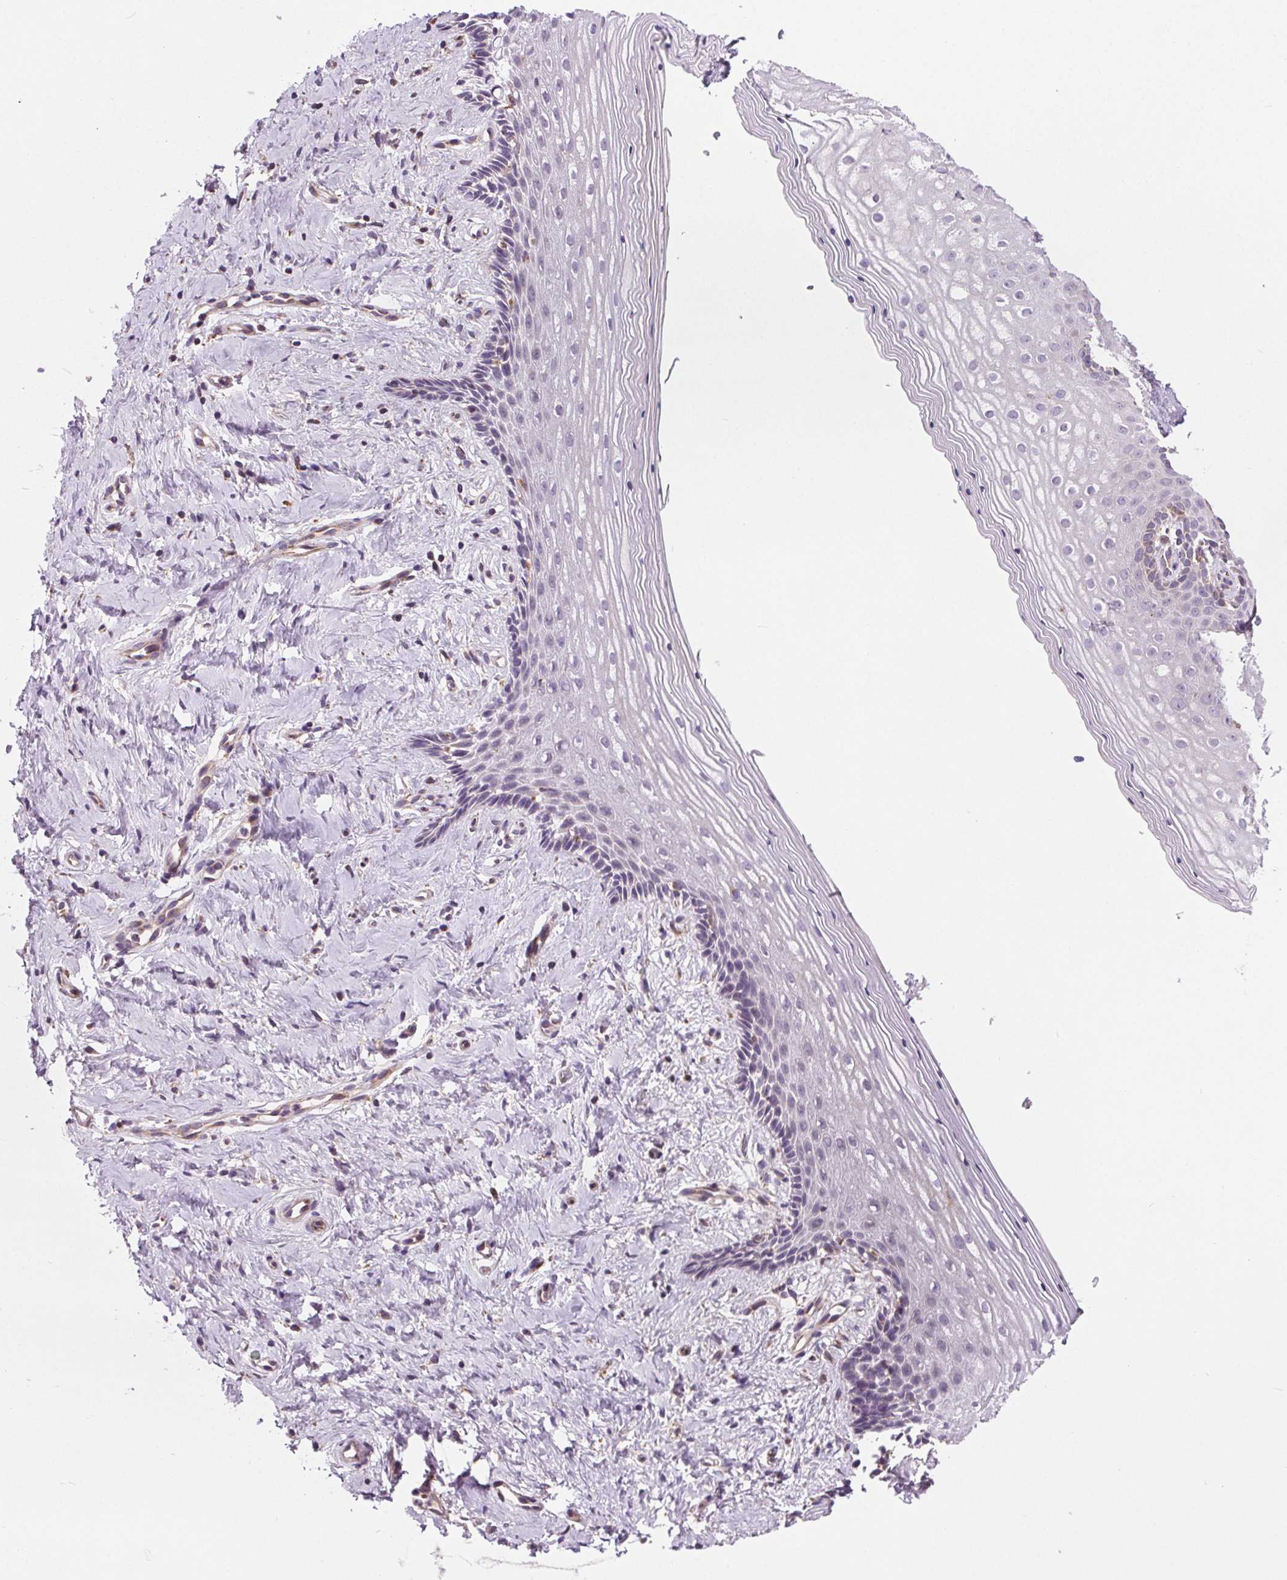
{"staining": {"intensity": "negative", "quantity": "none", "location": "none"}, "tissue": "vagina", "cell_type": "Squamous epithelial cells", "image_type": "normal", "snomed": [{"axis": "morphology", "description": "Normal tissue, NOS"}, {"axis": "topography", "description": "Vagina"}], "caption": "A high-resolution image shows IHC staining of benign vagina, which demonstrates no significant expression in squamous epithelial cells.", "gene": "GOLT1B", "patient": {"sex": "female", "age": 42}}